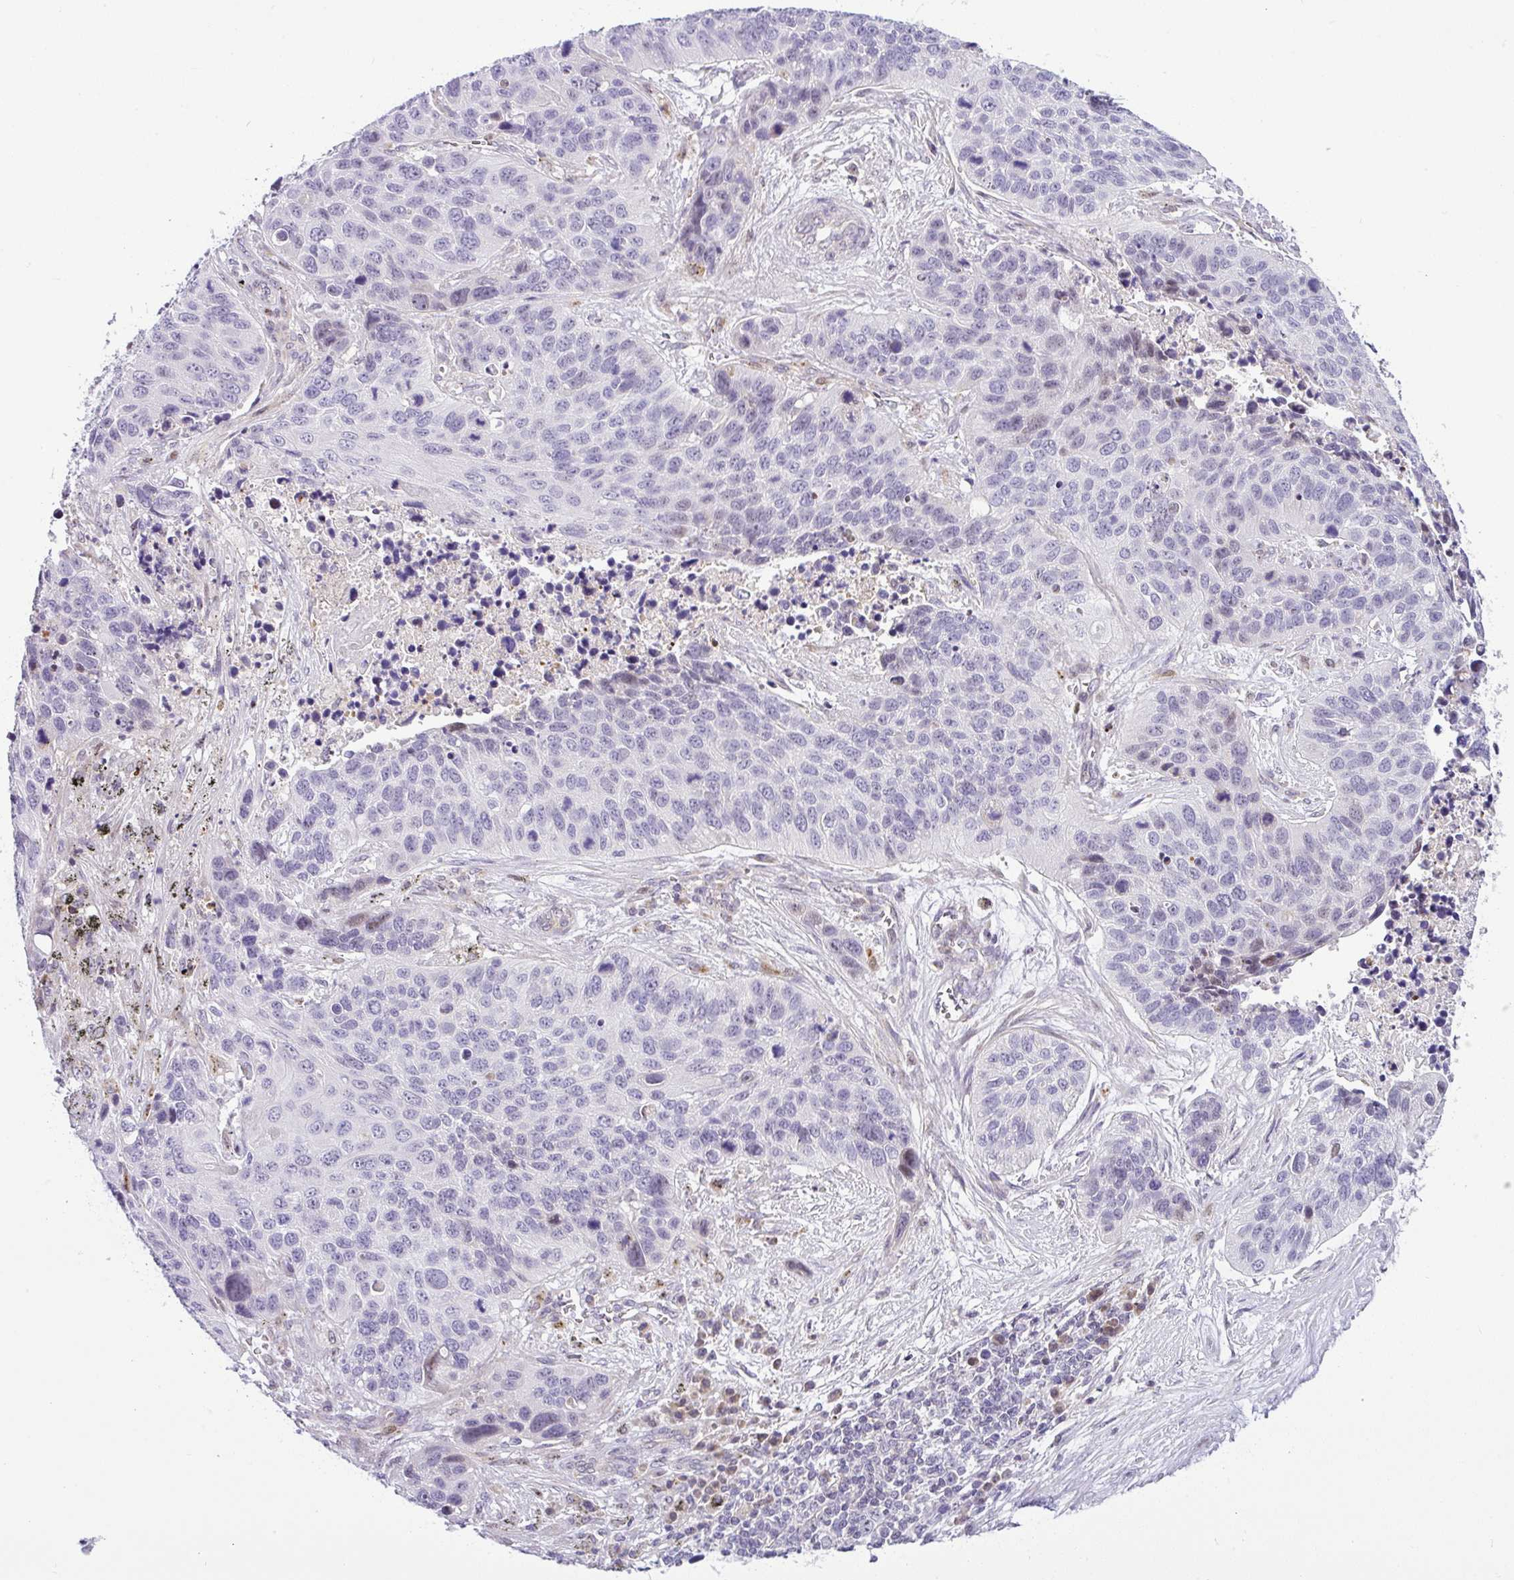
{"staining": {"intensity": "negative", "quantity": "none", "location": "none"}, "tissue": "lung cancer", "cell_type": "Tumor cells", "image_type": "cancer", "snomed": [{"axis": "morphology", "description": "Squamous cell carcinoma, NOS"}, {"axis": "topography", "description": "Lung"}], "caption": "Tumor cells show no significant staining in lung squamous cell carcinoma. (Brightfield microscopy of DAB immunohistochemistry at high magnification).", "gene": "NDUFB2", "patient": {"sex": "male", "age": 62}}